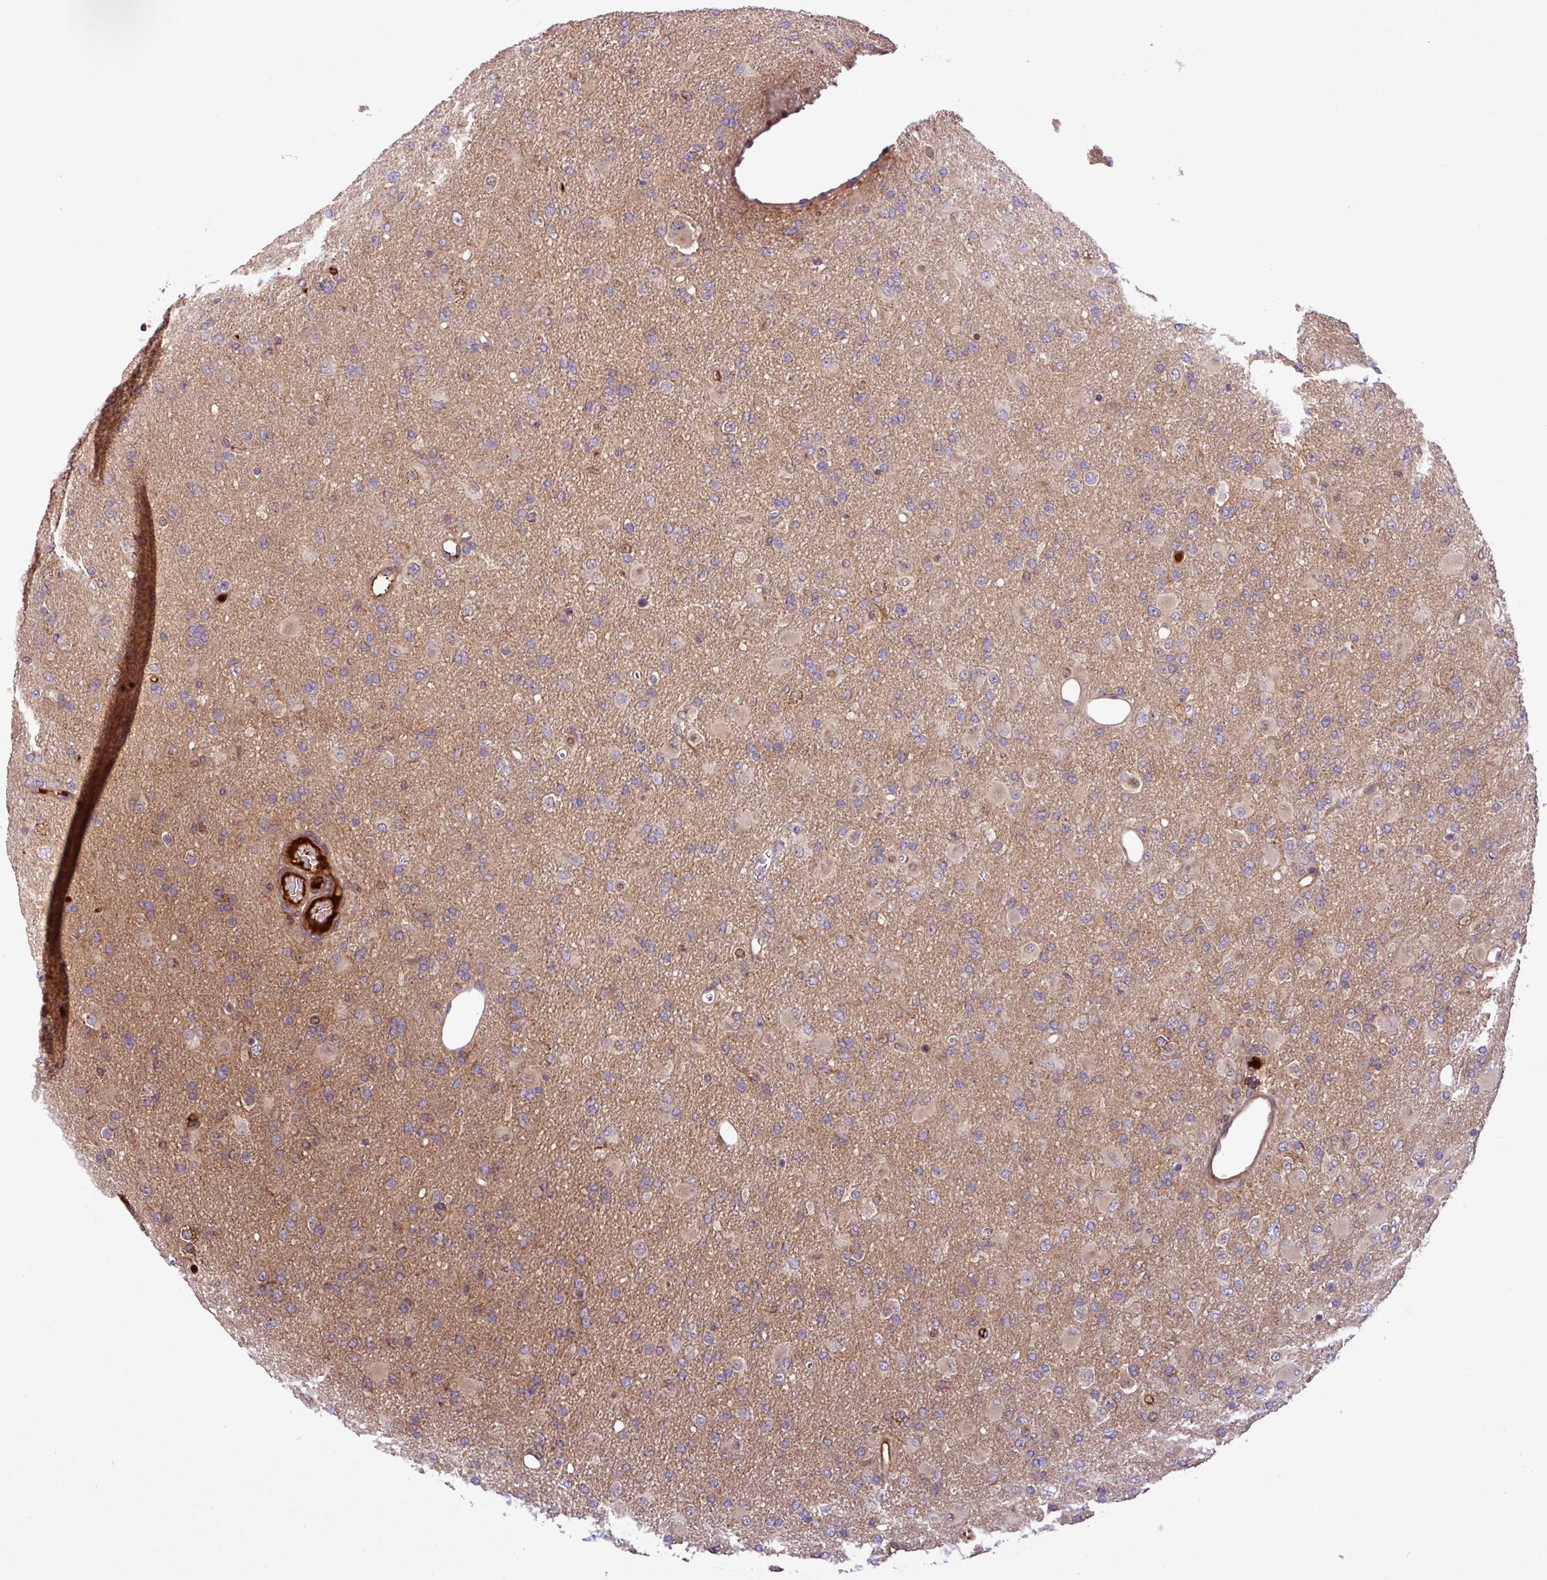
{"staining": {"intensity": "weak", "quantity": "<25%", "location": "cytoplasmic/membranous"}, "tissue": "glioma", "cell_type": "Tumor cells", "image_type": "cancer", "snomed": [{"axis": "morphology", "description": "Glioma, malignant, Low grade"}, {"axis": "topography", "description": "Brain"}], "caption": "Immunohistochemistry of human glioma demonstrates no staining in tumor cells.", "gene": "ZNF266", "patient": {"sex": "male", "age": 65}}